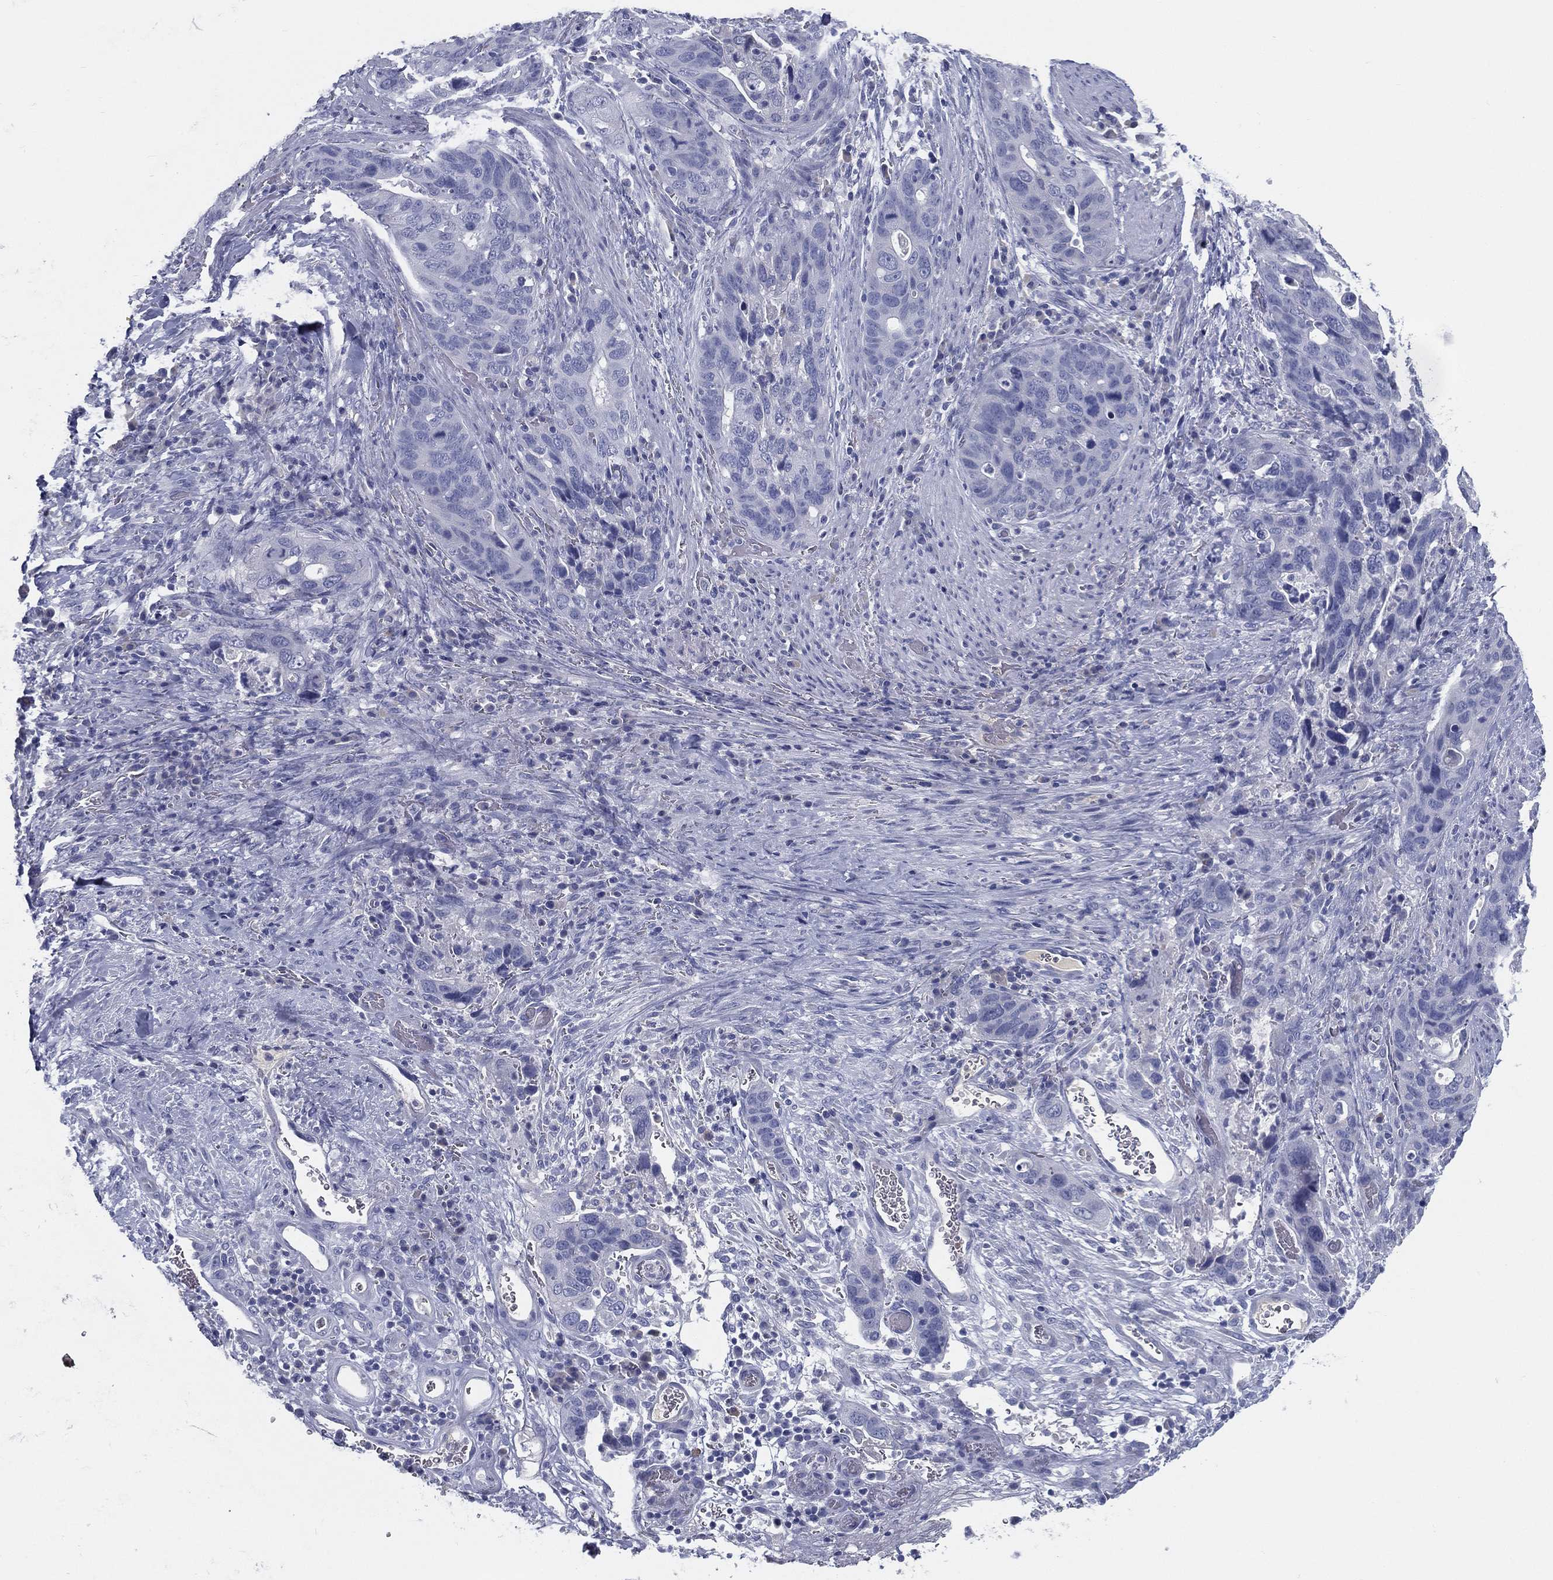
{"staining": {"intensity": "negative", "quantity": "none", "location": "none"}, "tissue": "stomach cancer", "cell_type": "Tumor cells", "image_type": "cancer", "snomed": [{"axis": "morphology", "description": "Adenocarcinoma, NOS"}, {"axis": "topography", "description": "Stomach"}], "caption": "Tumor cells show no significant protein expression in stomach adenocarcinoma.", "gene": "STS", "patient": {"sex": "male", "age": 54}}